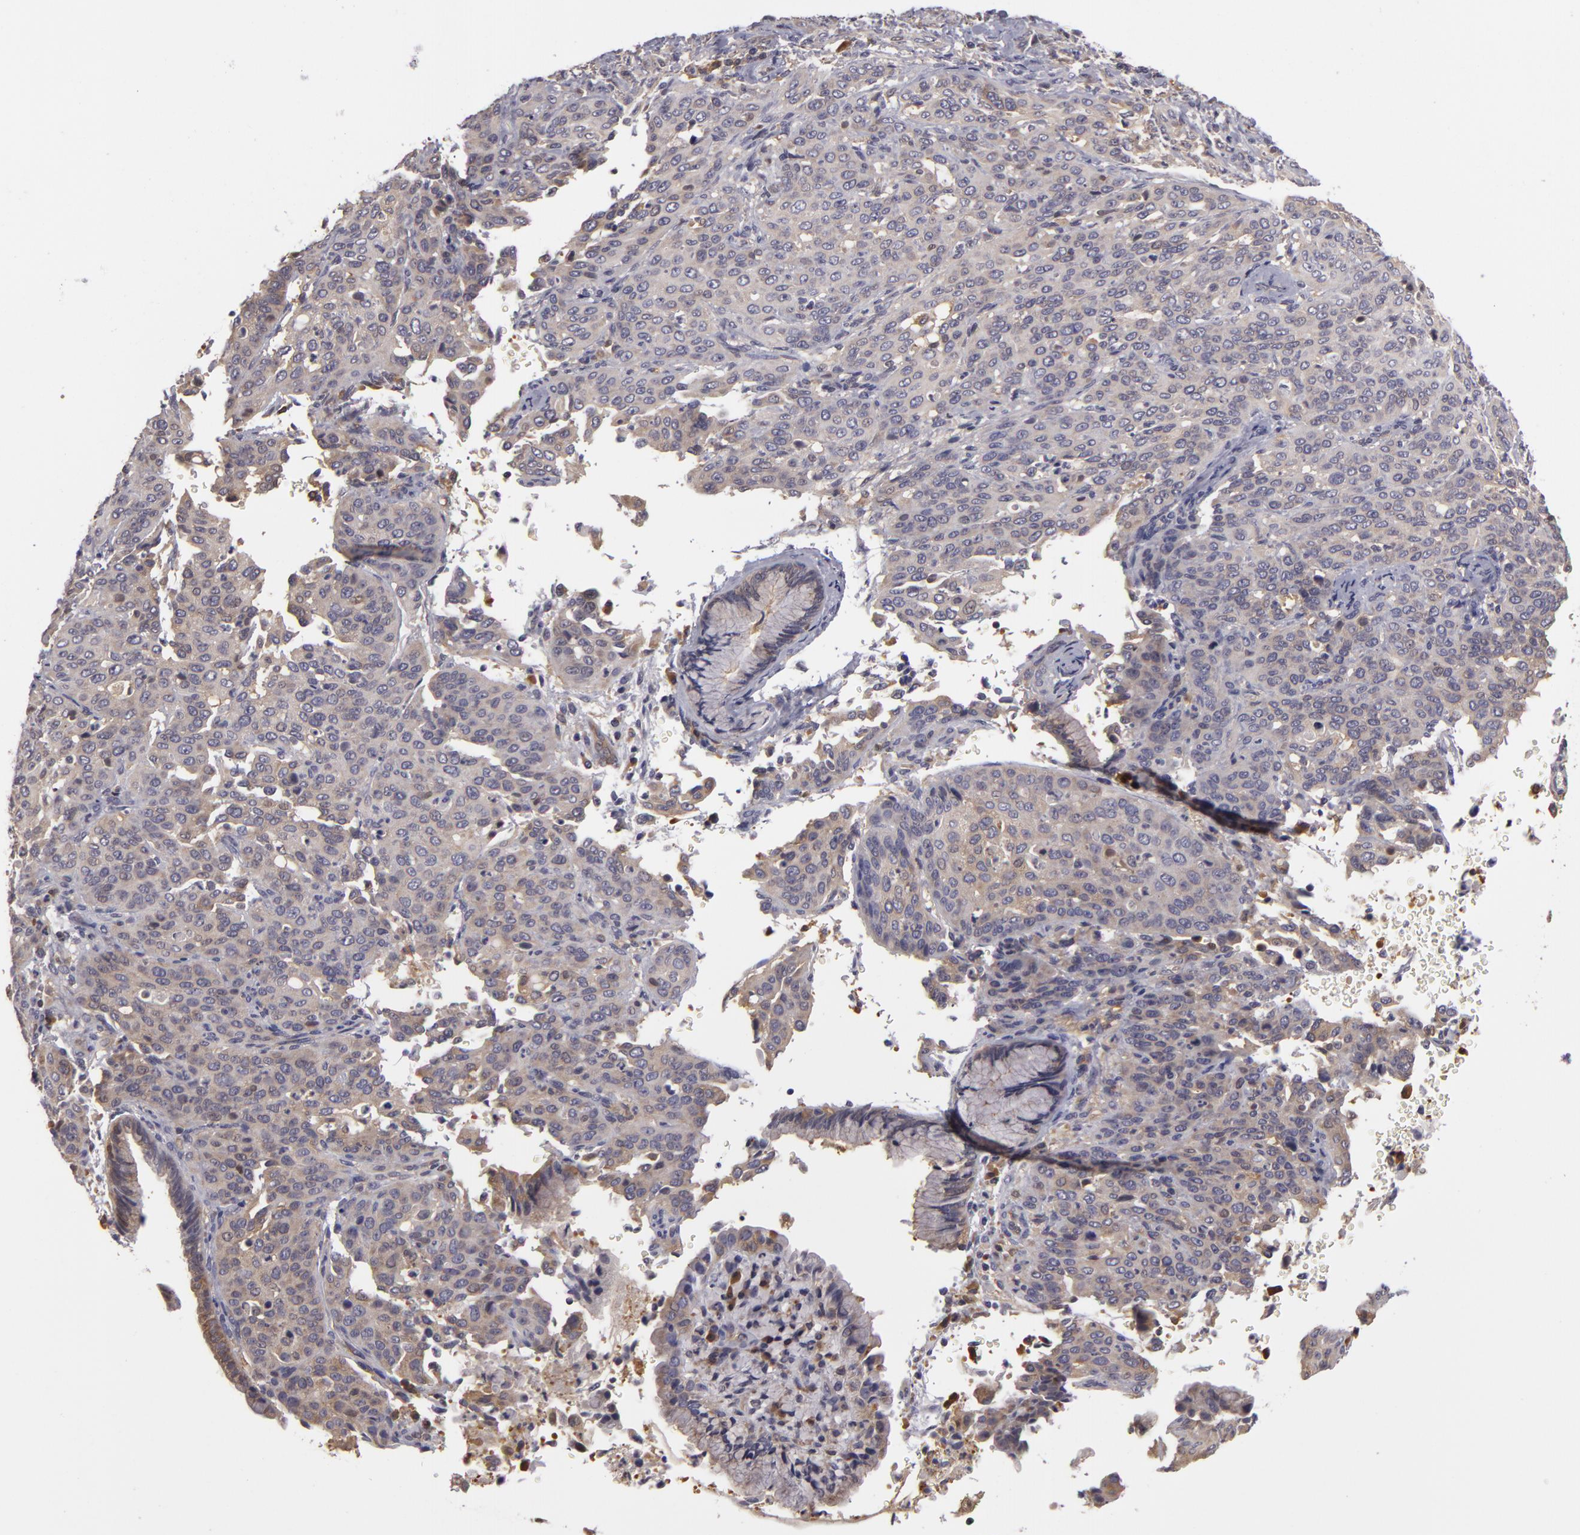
{"staining": {"intensity": "weak", "quantity": "25%-75%", "location": "cytoplasmic/membranous"}, "tissue": "cervical cancer", "cell_type": "Tumor cells", "image_type": "cancer", "snomed": [{"axis": "morphology", "description": "Squamous cell carcinoma, NOS"}, {"axis": "topography", "description": "Cervix"}], "caption": "Brown immunohistochemical staining in cervical squamous cell carcinoma shows weak cytoplasmic/membranous positivity in approximately 25%-75% of tumor cells.", "gene": "ZNF229", "patient": {"sex": "female", "age": 41}}